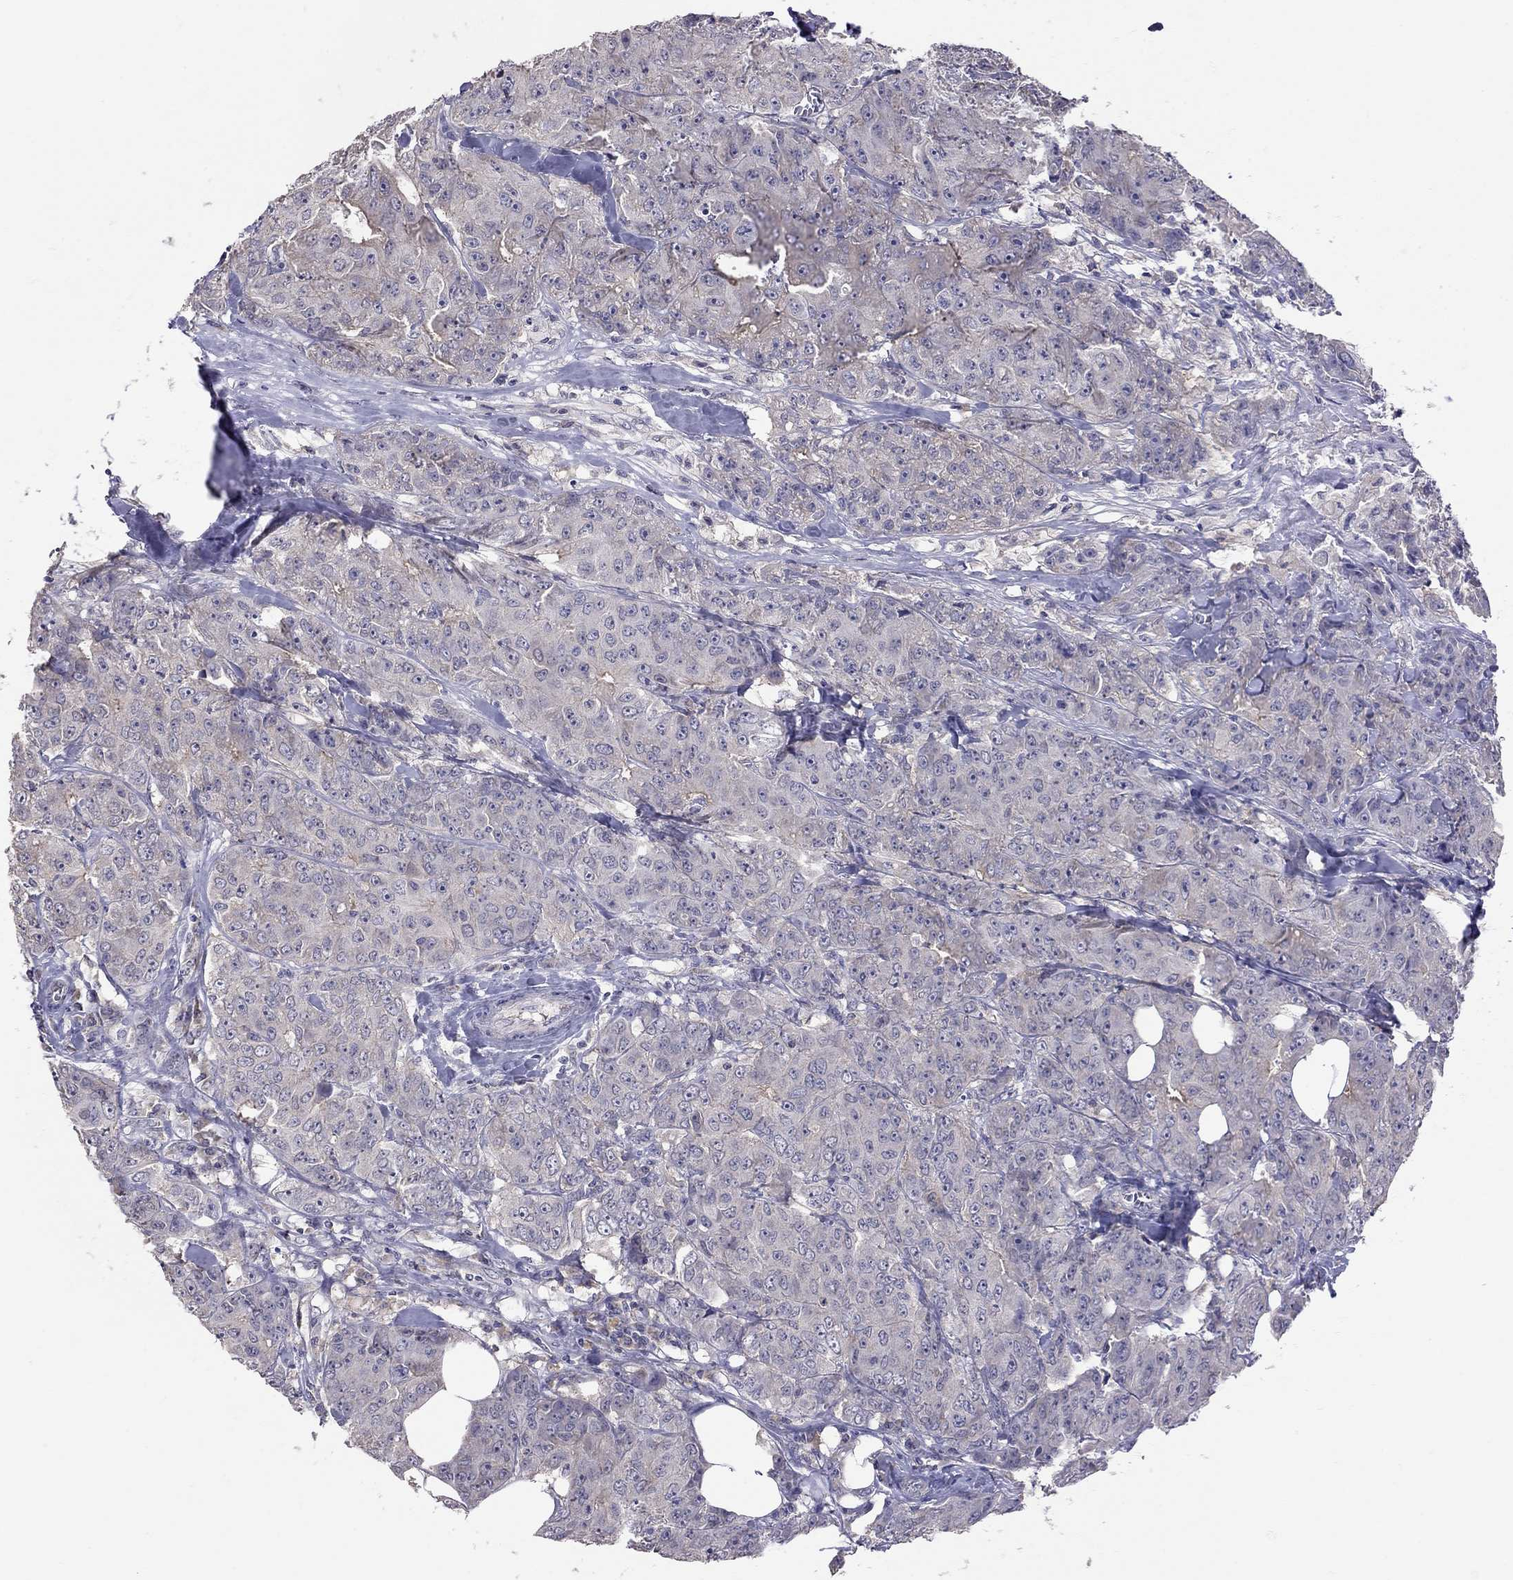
{"staining": {"intensity": "negative", "quantity": "none", "location": "none"}, "tissue": "breast cancer", "cell_type": "Tumor cells", "image_type": "cancer", "snomed": [{"axis": "morphology", "description": "Duct carcinoma"}, {"axis": "topography", "description": "Breast"}], "caption": "Photomicrograph shows no significant protein staining in tumor cells of breast cancer.", "gene": "RTP5", "patient": {"sex": "female", "age": 43}}